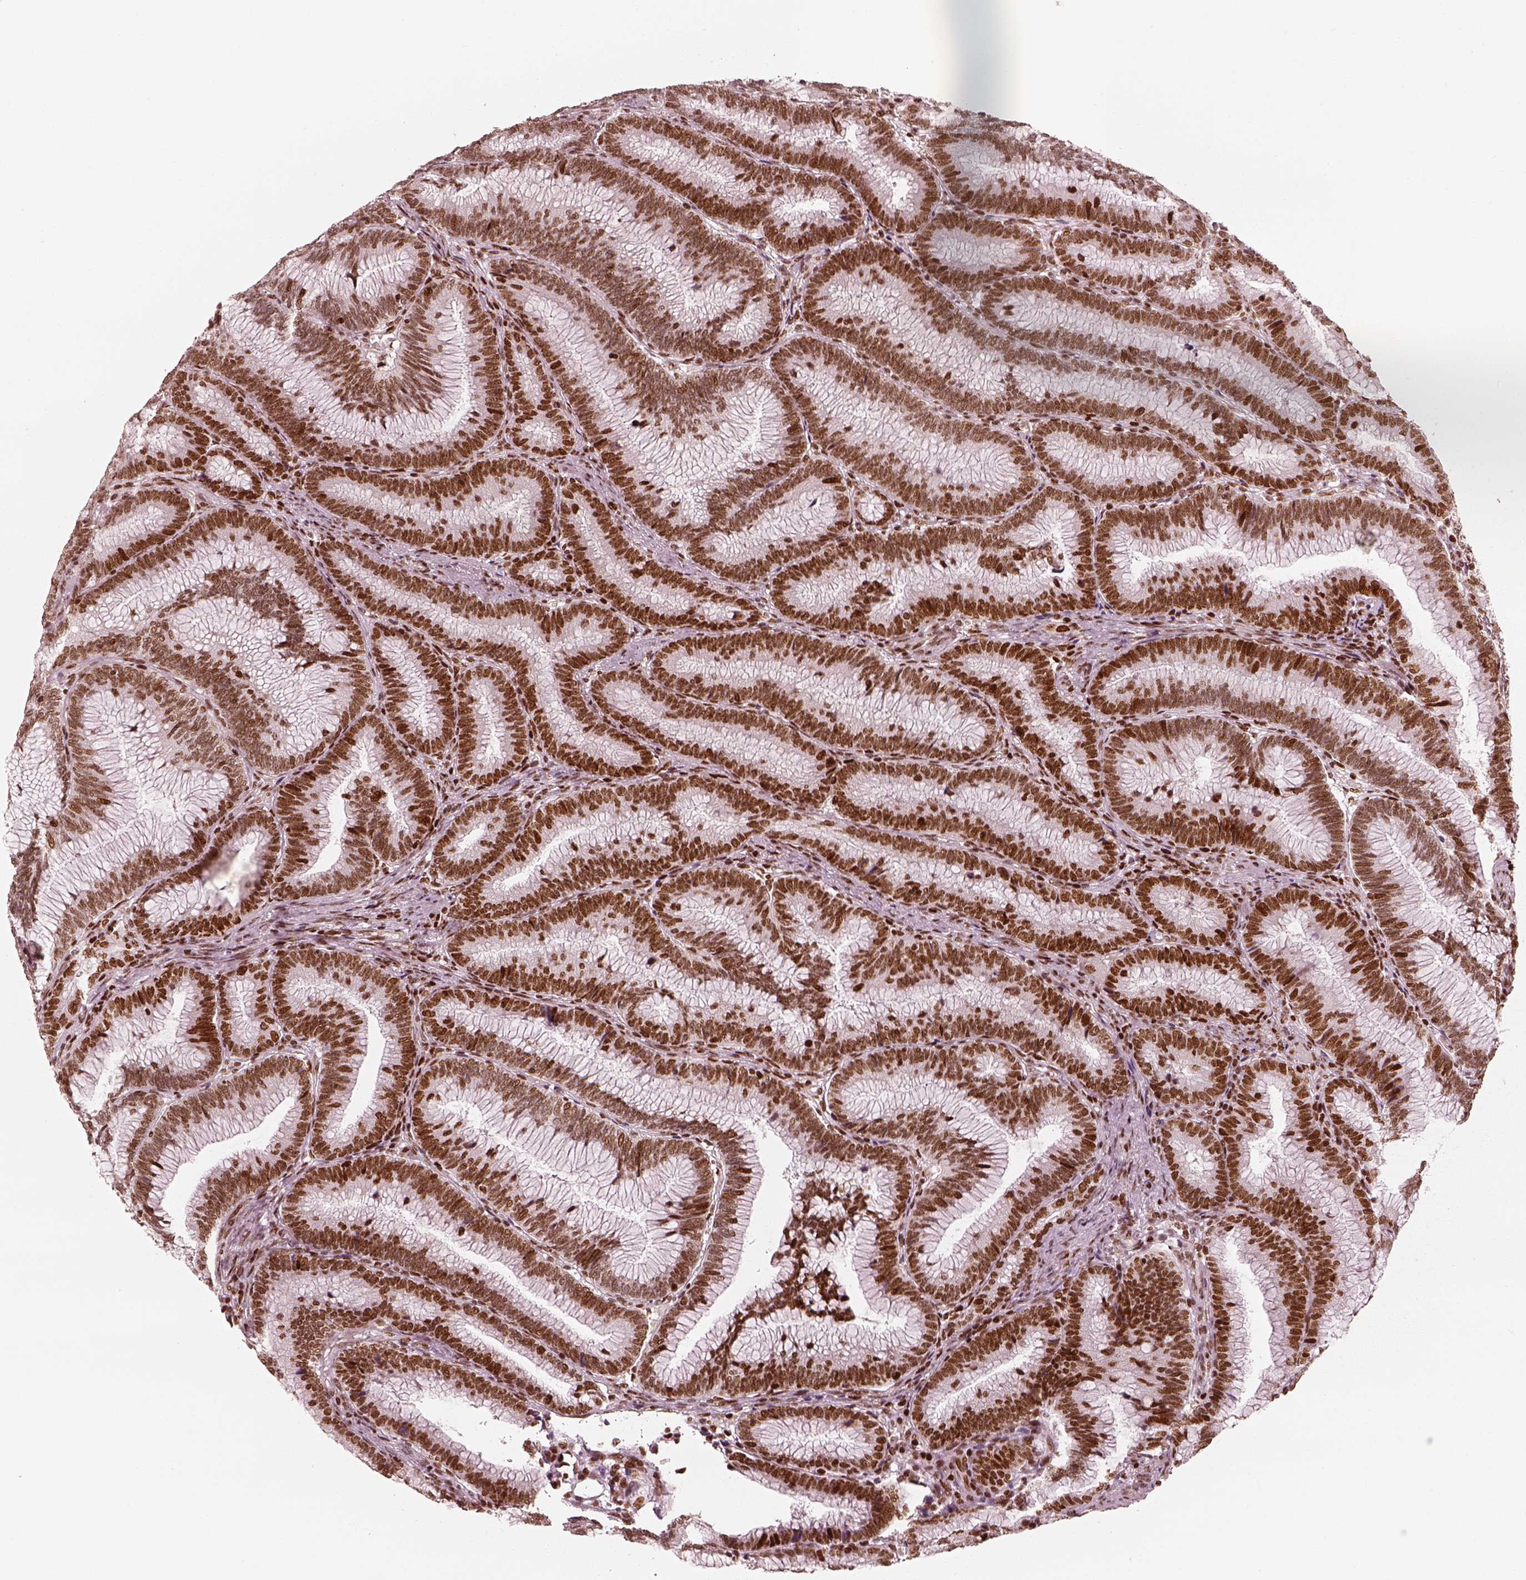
{"staining": {"intensity": "strong", "quantity": ">75%", "location": "nuclear"}, "tissue": "colorectal cancer", "cell_type": "Tumor cells", "image_type": "cancer", "snomed": [{"axis": "morphology", "description": "Adenocarcinoma, NOS"}, {"axis": "topography", "description": "Colon"}], "caption": "Strong nuclear protein staining is appreciated in approximately >75% of tumor cells in colorectal cancer.", "gene": "HNRNPC", "patient": {"sex": "female", "age": 78}}